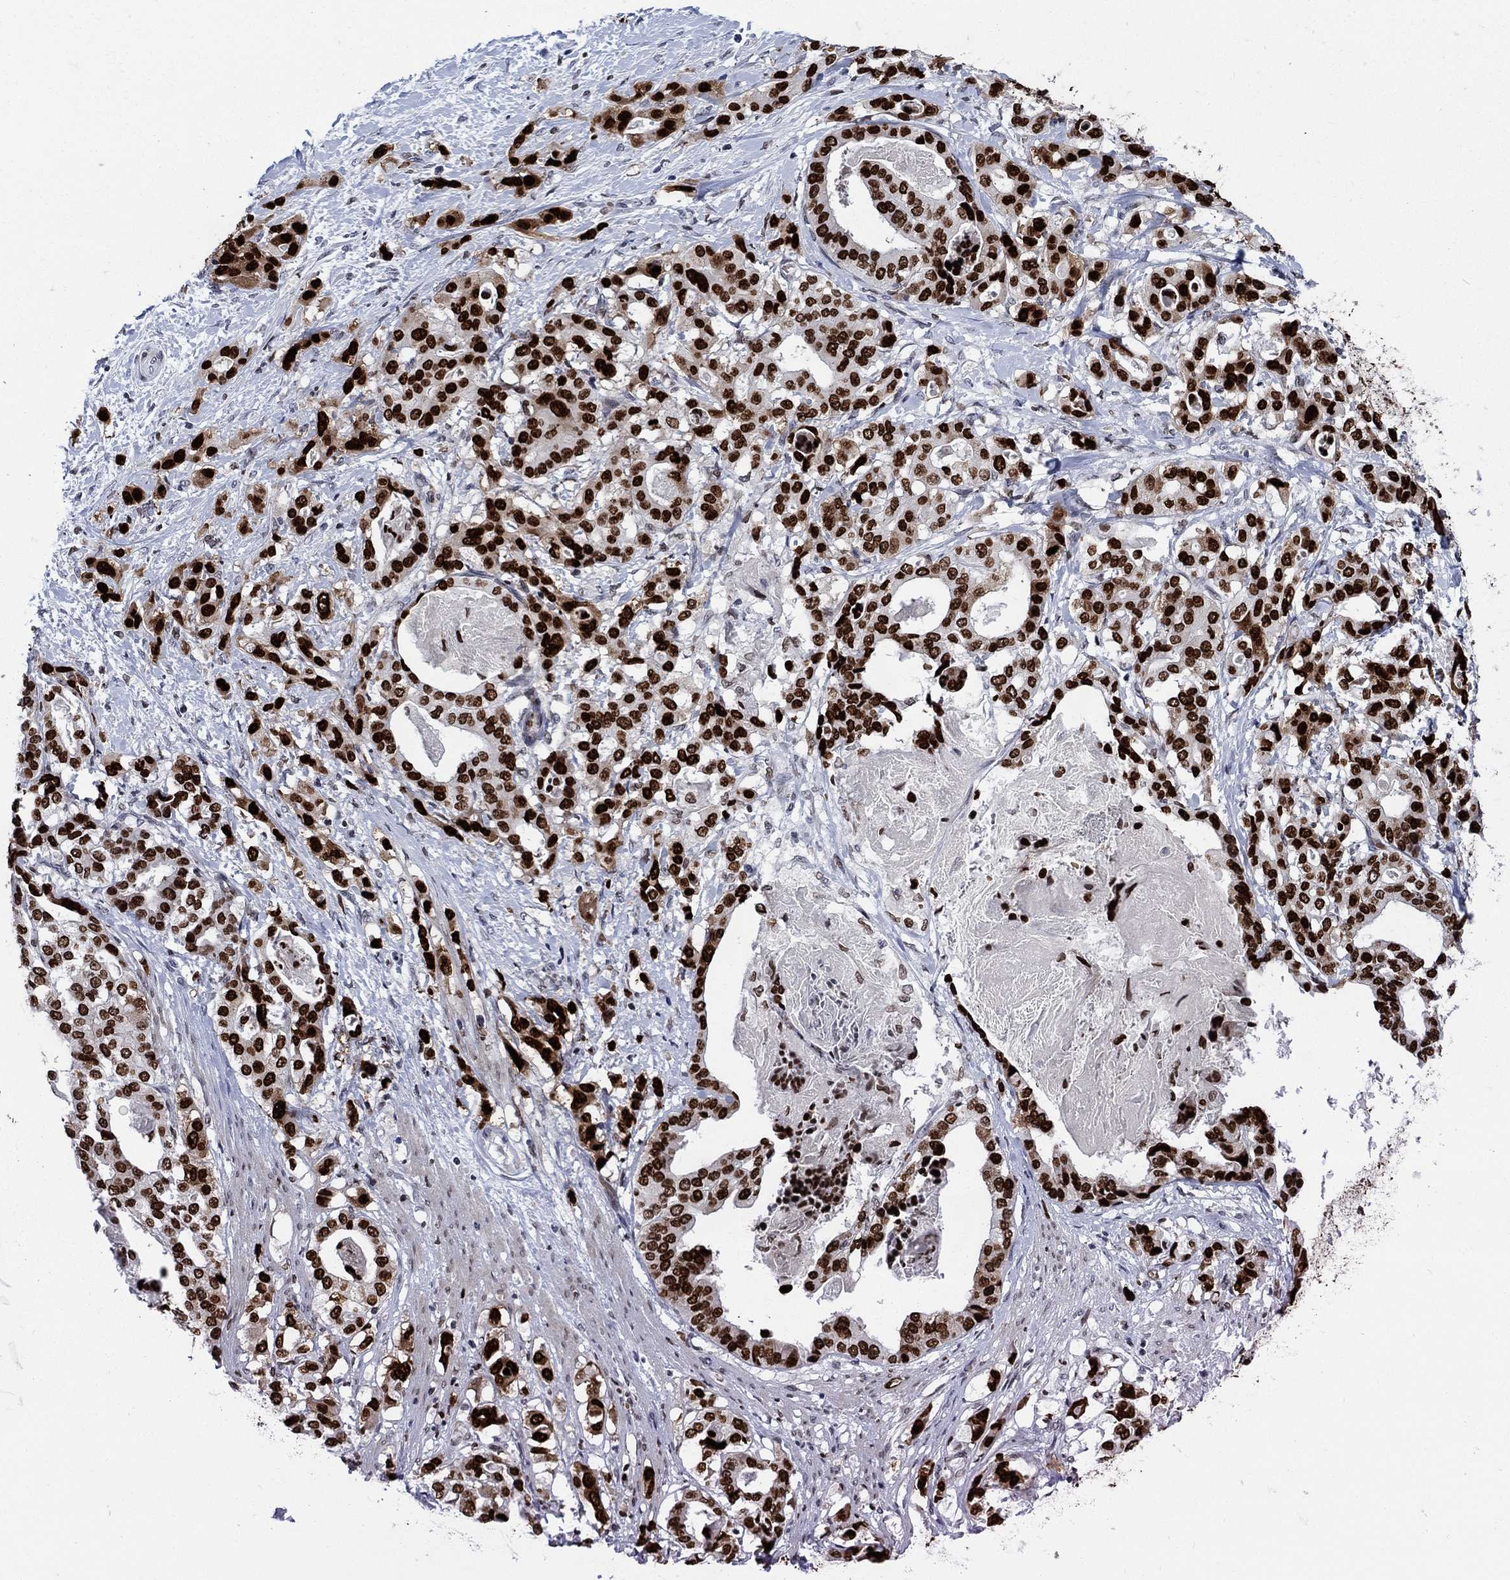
{"staining": {"intensity": "strong", "quantity": ">75%", "location": "nuclear"}, "tissue": "stomach cancer", "cell_type": "Tumor cells", "image_type": "cancer", "snomed": [{"axis": "morphology", "description": "Adenocarcinoma, NOS"}, {"axis": "topography", "description": "Stomach"}], "caption": "An image showing strong nuclear expression in about >75% of tumor cells in stomach cancer (adenocarcinoma), as visualized by brown immunohistochemical staining.", "gene": "HMGA1", "patient": {"sex": "male", "age": 48}}